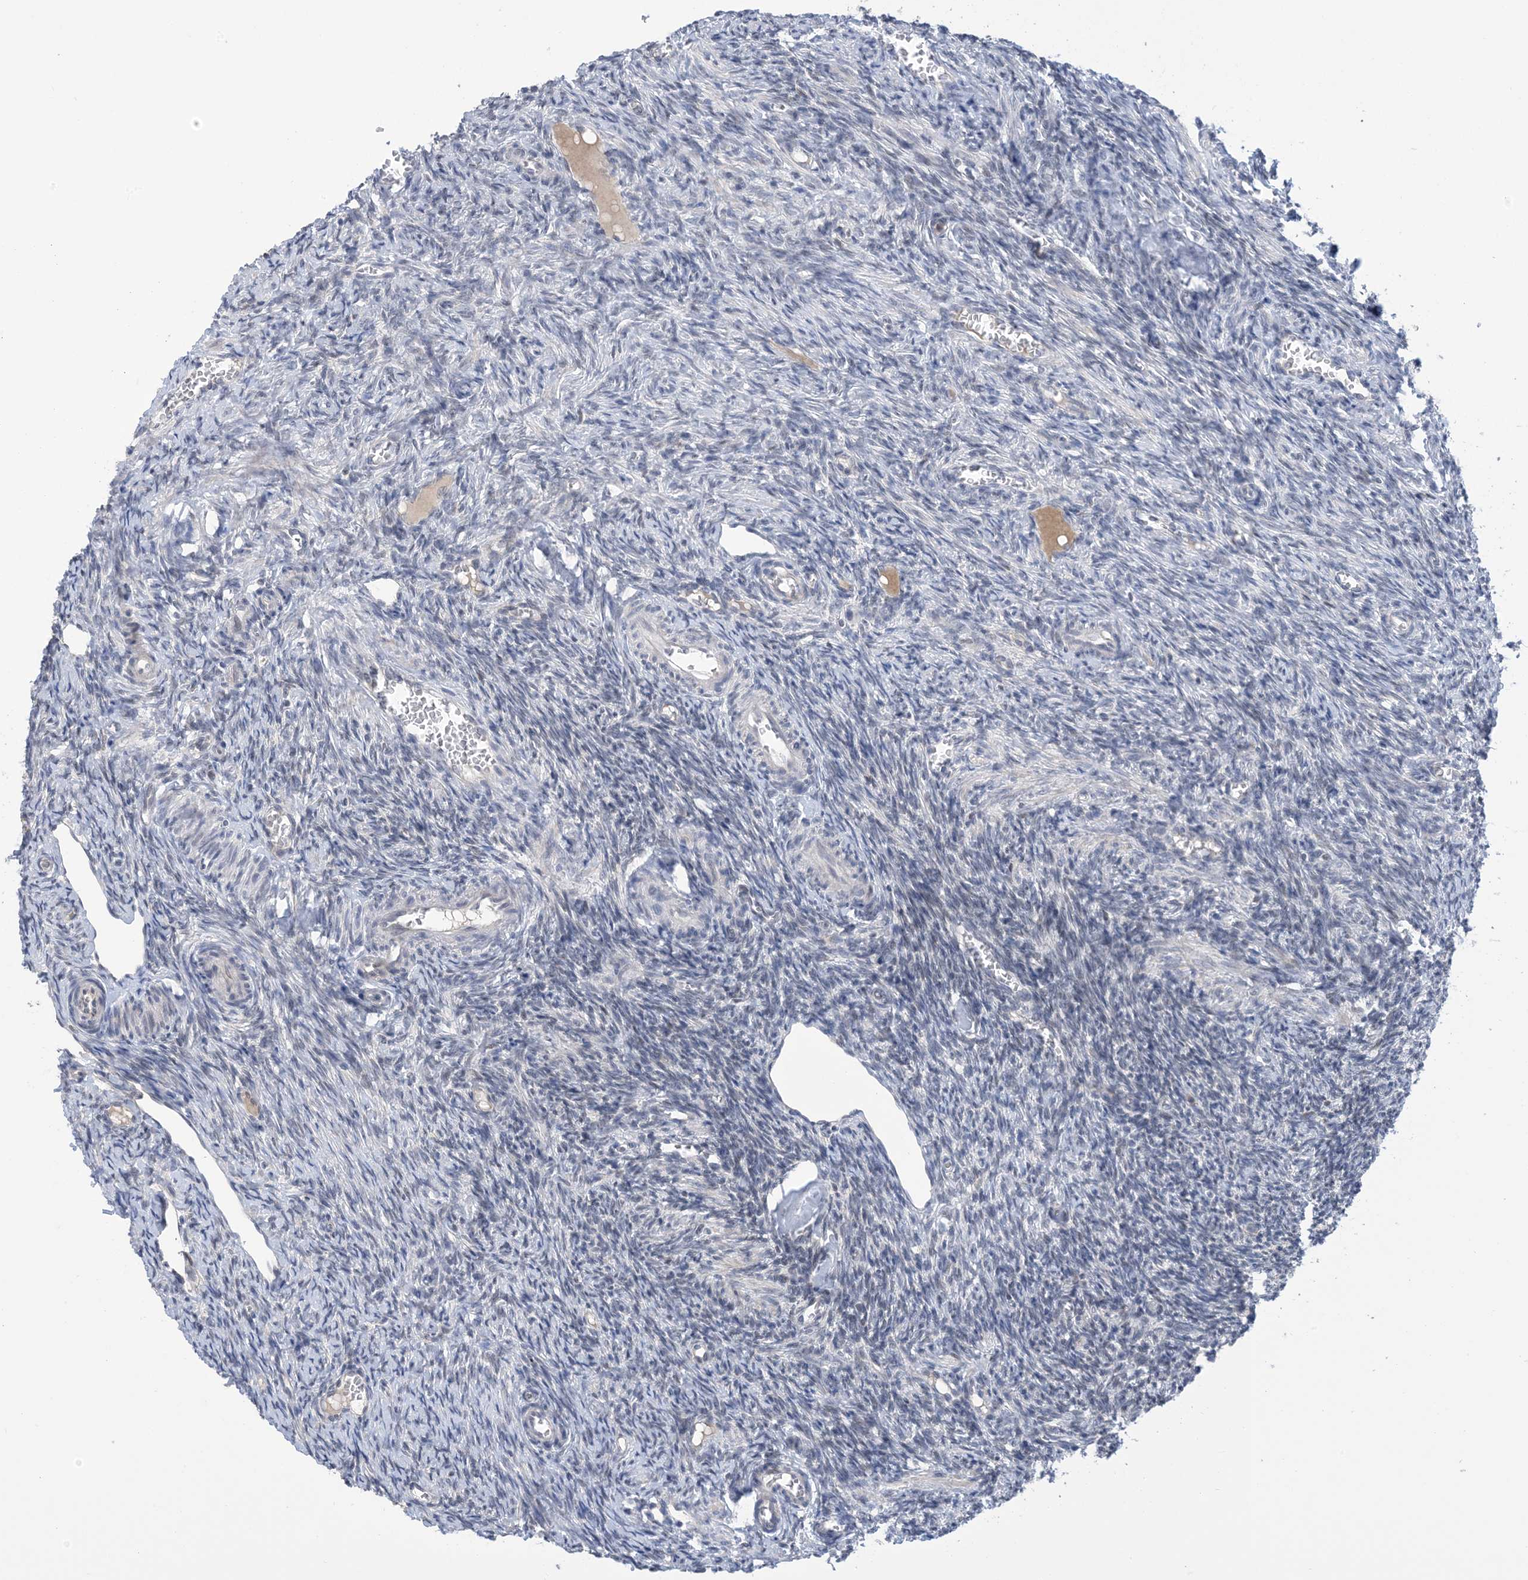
{"staining": {"intensity": "weak", "quantity": ">75%", "location": "cytoplasmic/membranous"}, "tissue": "ovary", "cell_type": "Follicle cells", "image_type": "normal", "snomed": [{"axis": "morphology", "description": "Normal tissue, NOS"}, {"axis": "topography", "description": "Ovary"}], "caption": "Benign ovary displays weak cytoplasmic/membranous positivity in approximately >75% of follicle cells.", "gene": "TTYH1", "patient": {"sex": "female", "age": 27}}